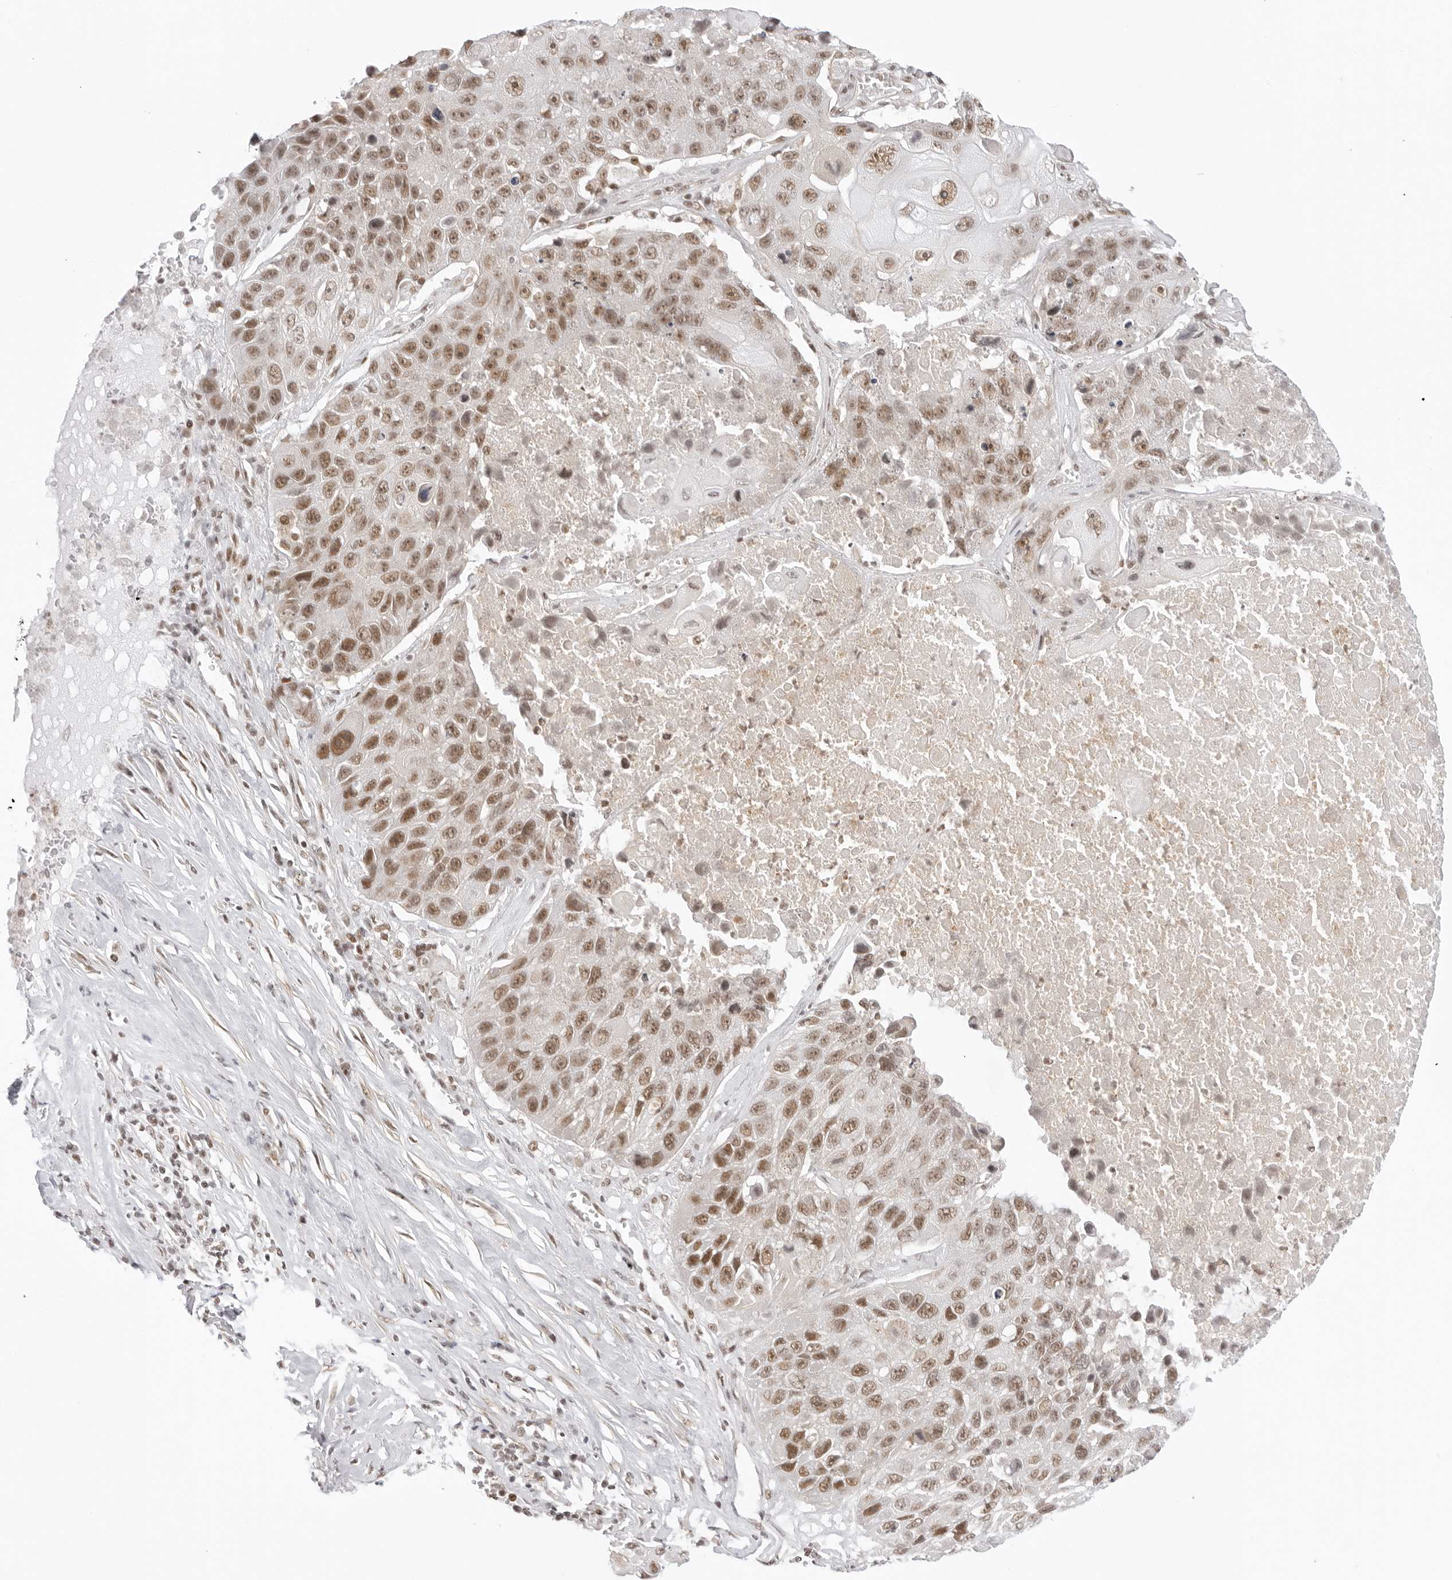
{"staining": {"intensity": "moderate", "quantity": ">75%", "location": "nuclear"}, "tissue": "lung cancer", "cell_type": "Tumor cells", "image_type": "cancer", "snomed": [{"axis": "morphology", "description": "Squamous cell carcinoma, NOS"}, {"axis": "topography", "description": "Lung"}], "caption": "About >75% of tumor cells in human lung cancer show moderate nuclear protein staining as visualized by brown immunohistochemical staining.", "gene": "TCIM", "patient": {"sex": "male", "age": 61}}